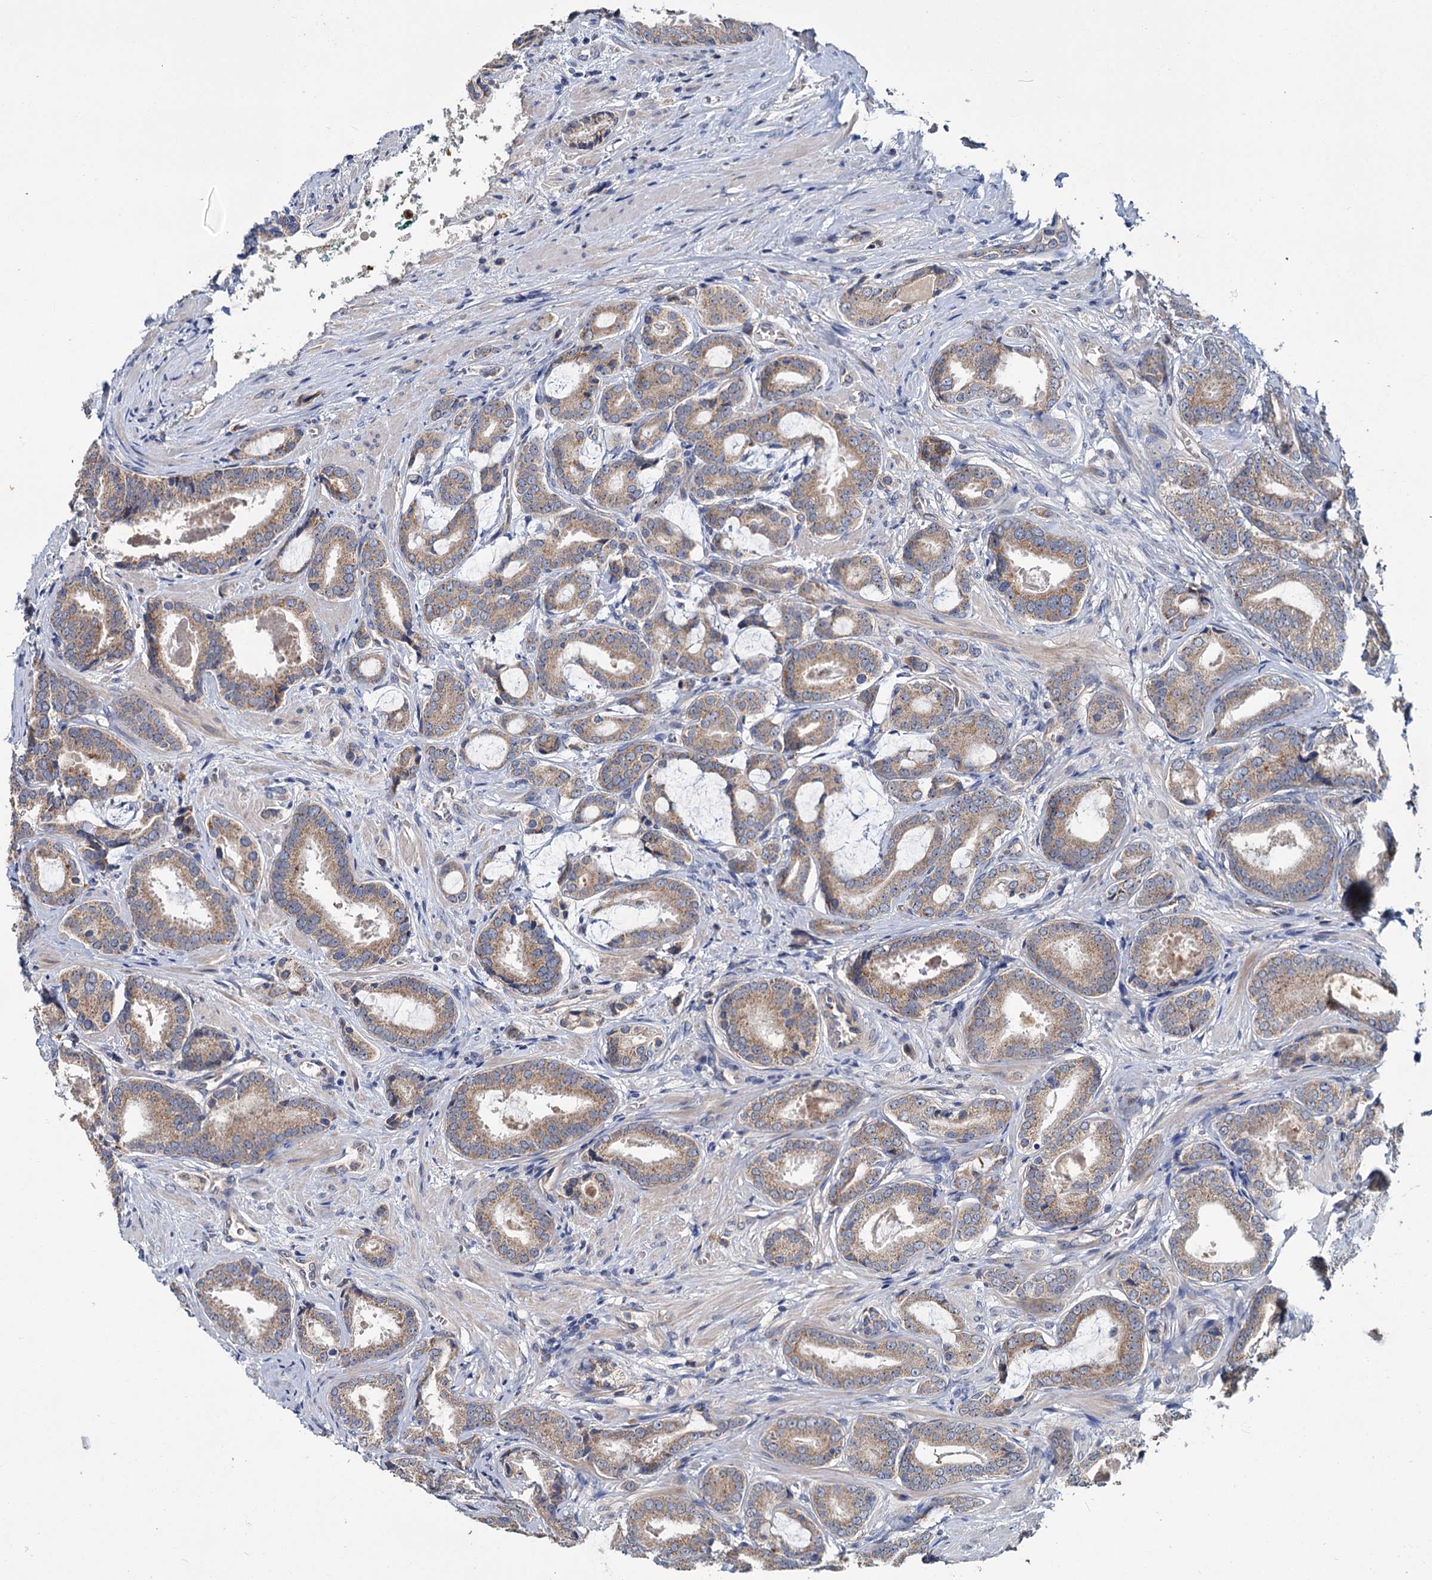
{"staining": {"intensity": "weak", "quantity": ">75%", "location": "cytoplasmic/membranous"}, "tissue": "prostate cancer", "cell_type": "Tumor cells", "image_type": "cancer", "snomed": [{"axis": "morphology", "description": "Adenocarcinoma, High grade"}, {"axis": "topography", "description": "Prostate"}], "caption": "IHC micrograph of neoplastic tissue: prostate high-grade adenocarcinoma stained using immunohistochemistry reveals low levels of weak protein expression localized specifically in the cytoplasmic/membranous of tumor cells, appearing as a cytoplasmic/membranous brown color.", "gene": "DYNC2H1", "patient": {"sex": "male", "age": 60}}